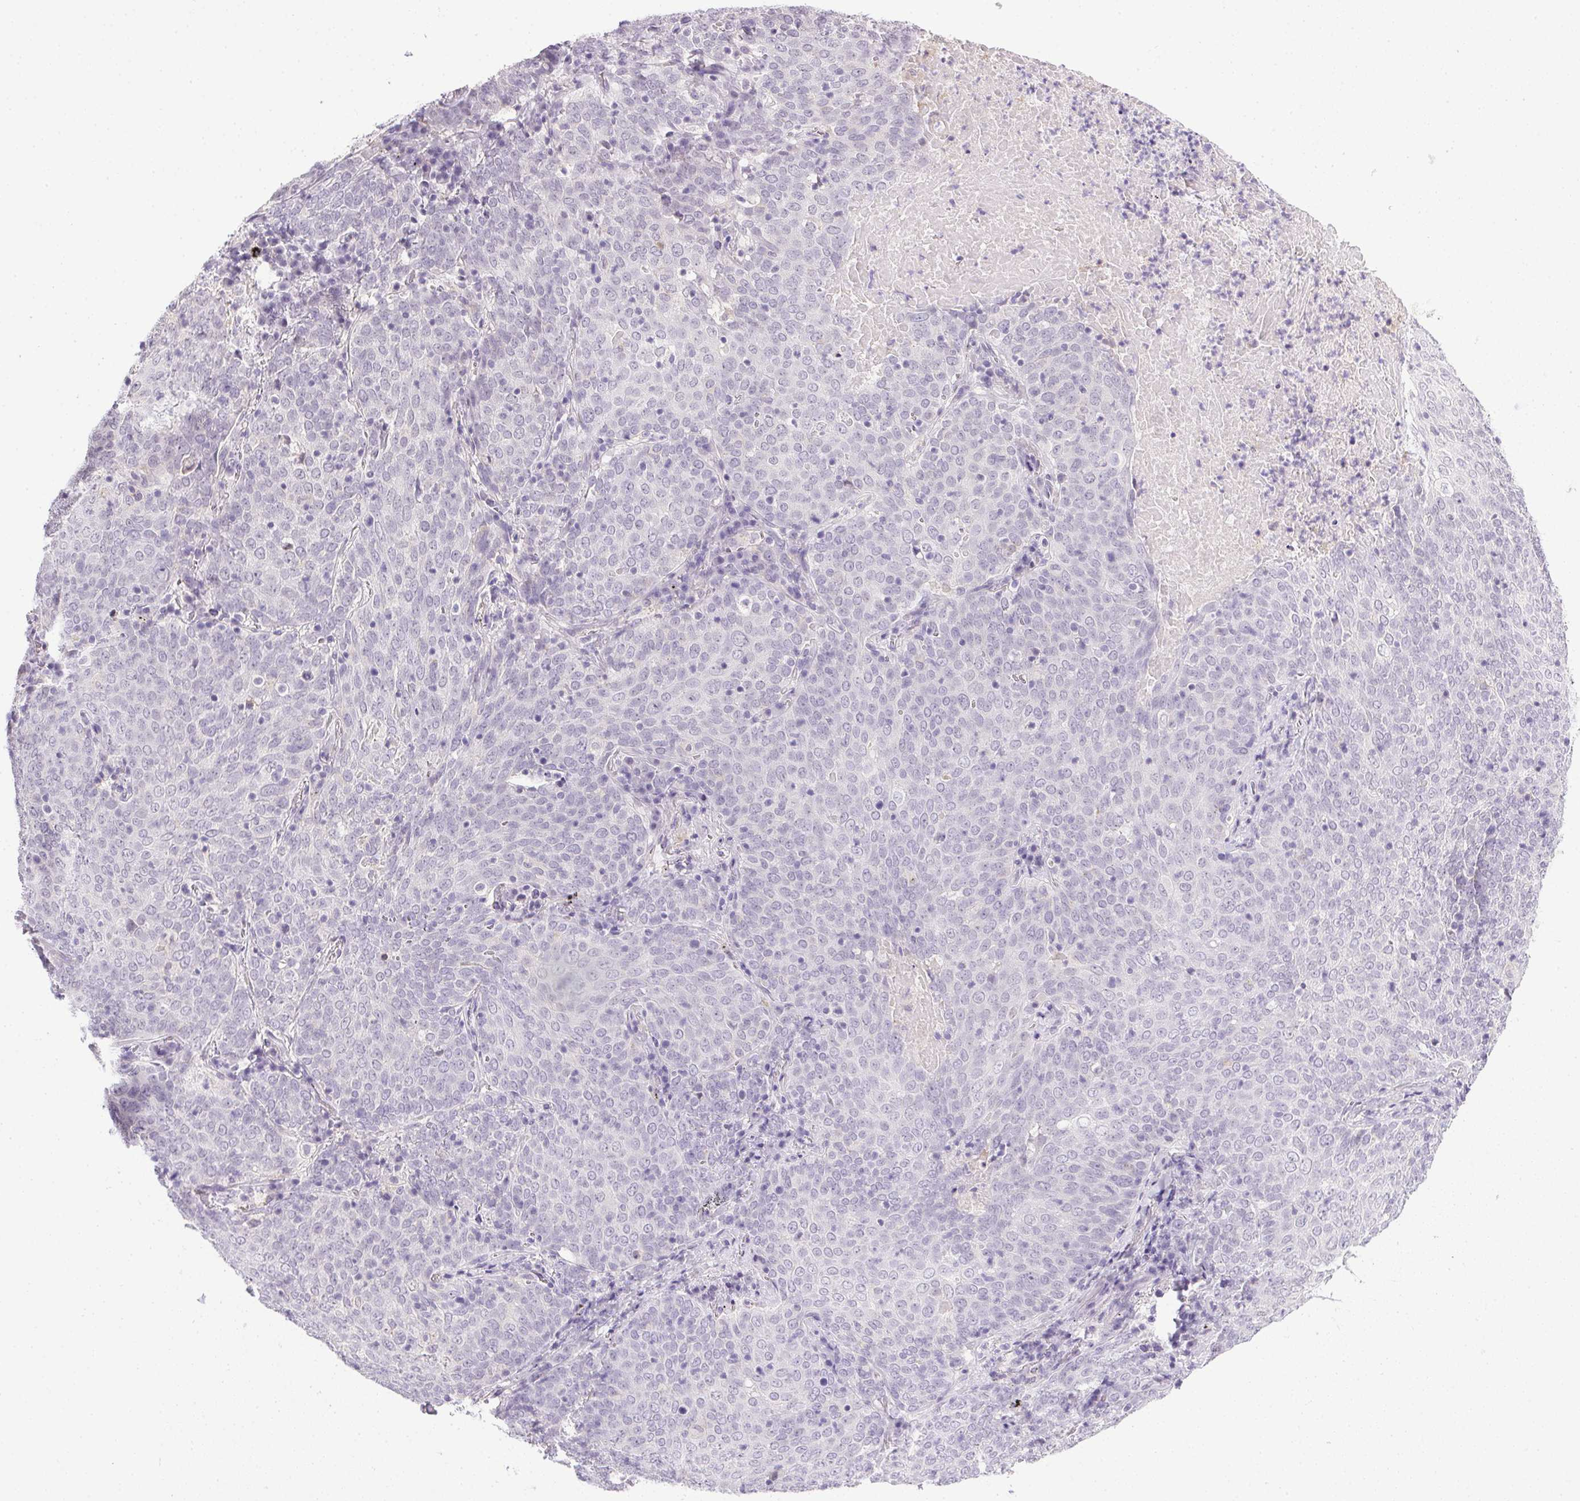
{"staining": {"intensity": "negative", "quantity": "none", "location": "none"}, "tissue": "lung cancer", "cell_type": "Tumor cells", "image_type": "cancer", "snomed": [{"axis": "morphology", "description": "Squamous cell carcinoma, NOS"}, {"axis": "topography", "description": "Lung"}], "caption": "Tumor cells are negative for brown protein staining in lung cancer (squamous cell carcinoma).", "gene": "PRL", "patient": {"sex": "male", "age": 82}}